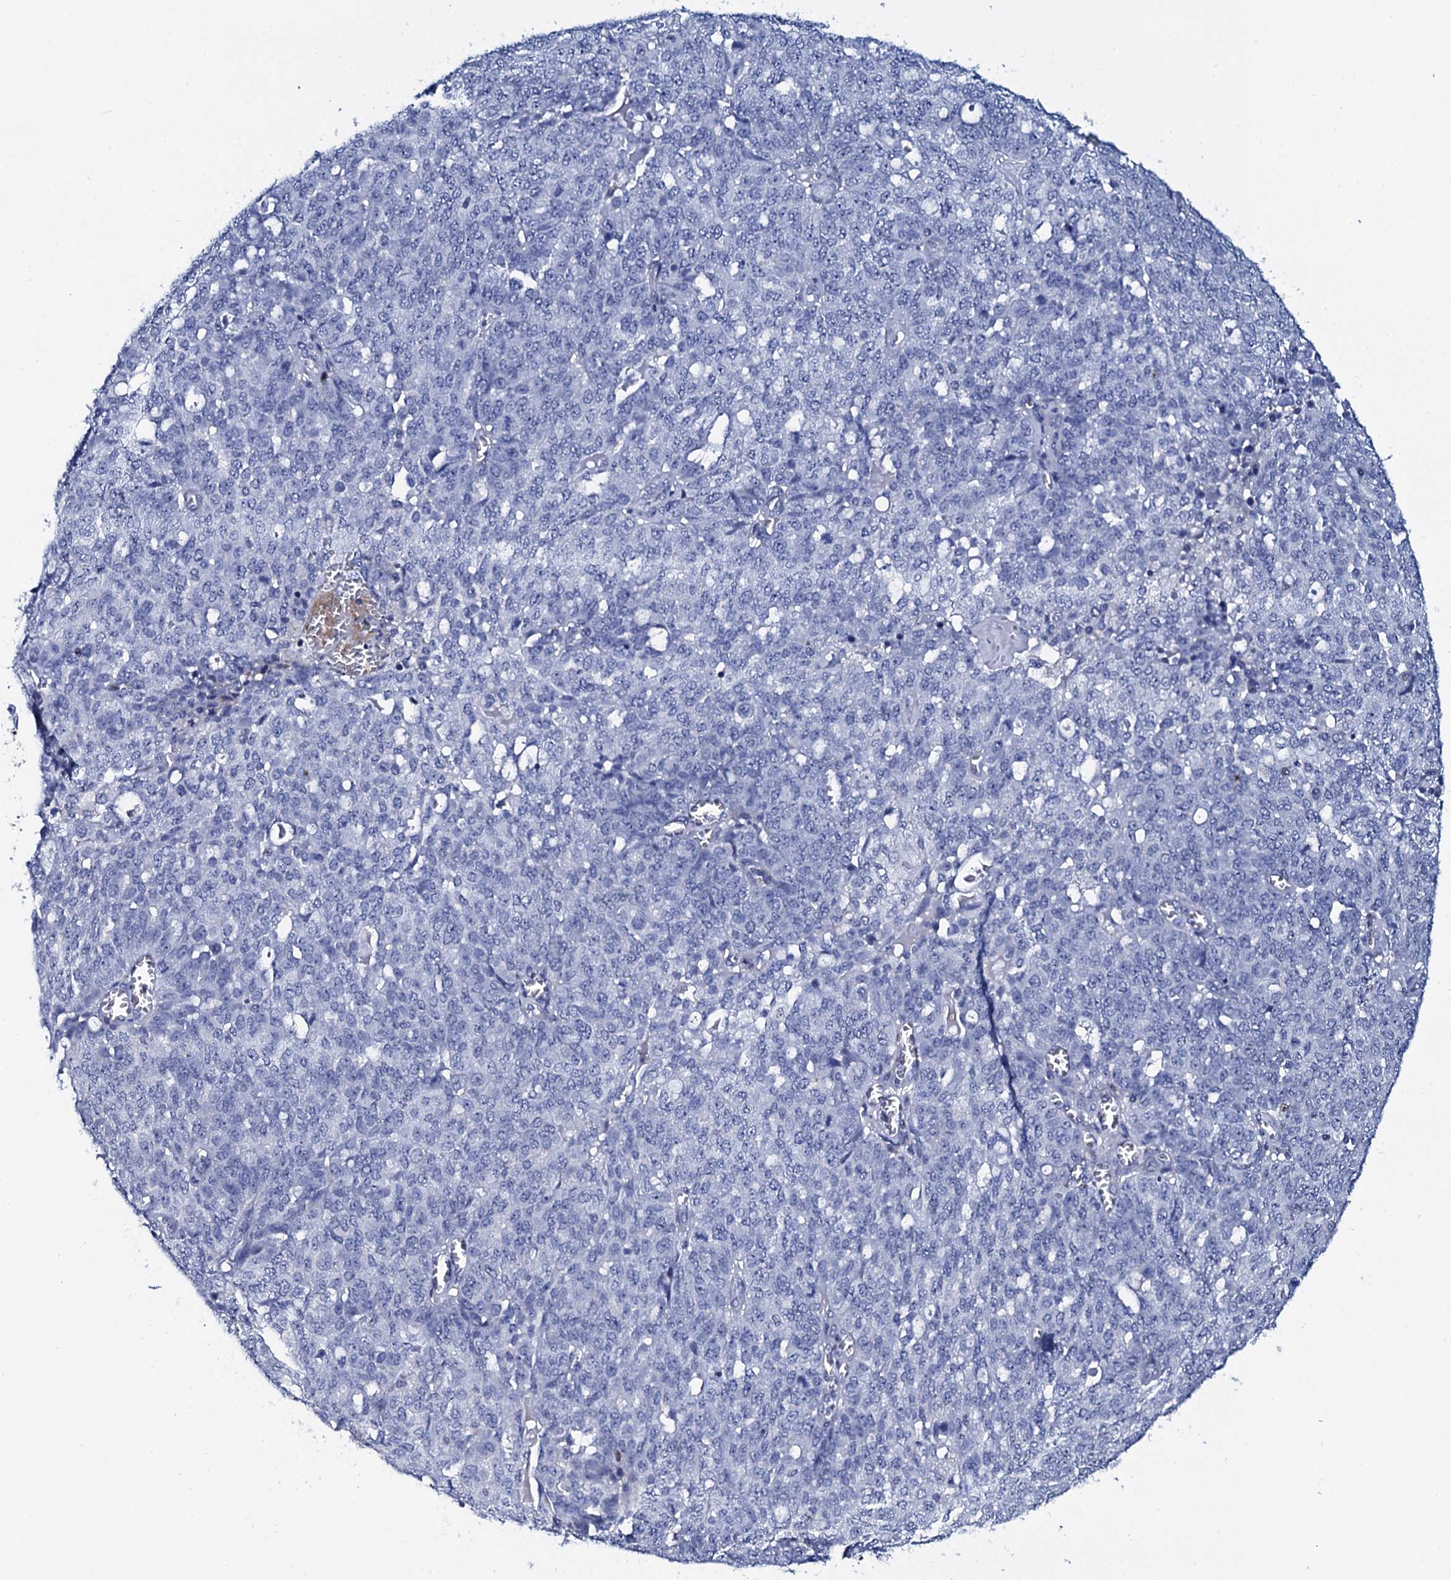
{"staining": {"intensity": "negative", "quantity": "none", "location": "none"}, "tissue": "ovarian cancer", "cell_type": "Tumor cells", "image_type": "cancer", "snomed": [{"axis": "morphology", "description": "Cystadenocarcinoma, serous, NOS"}, {"axis": "topography", "description": "Soft tissue"}, {"axis": "topography", "description": "Ovary"}], "caption": "Micrograph shows no protein expression in tumor cells of ovarian serous cystadenocarcinoma tissue.", "gene": "NPM2", "patient": {"sex": "female", "age": 57}}